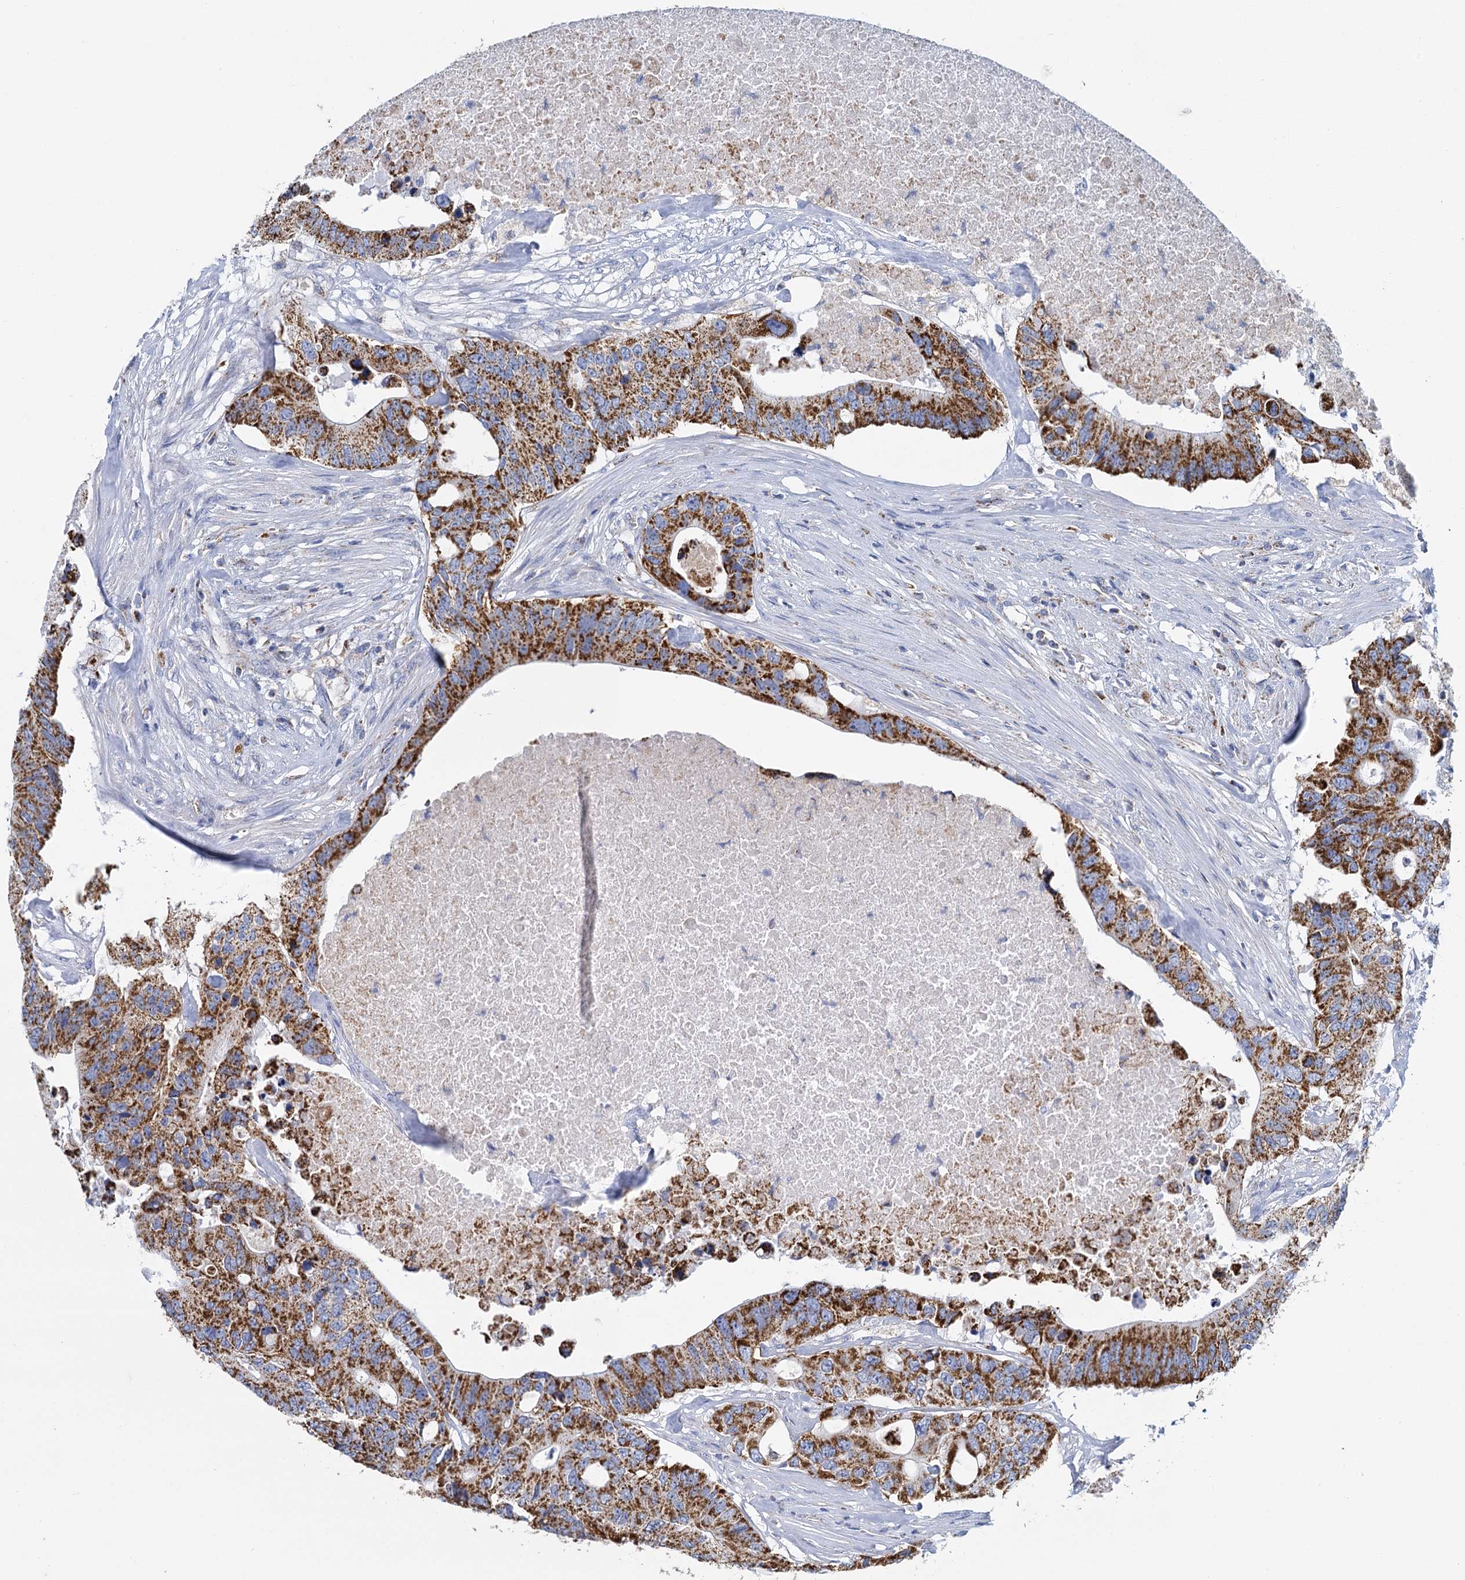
{"staining": {"intensity": "strong", "quantity": ">75%", "location": "cytoplasmic/membranous"}, "tissue": "colorectal cancer", "cell_type": "Tumor cells", "image_type": "cancer", "snomed": [{"axis": "morphology", "description": "Adenocarcinoma, NOS"}, {"axis": "topography", "description": "Colon"}], "caption": "Approximately >75% of tumor cells in colorectal cancer (adenocarcinoma) reveal strong cytoplasmic/membranous protein staining as visualized by brown immunohistochemical staining.", "gene": "CCP110", "patient": {"sex": "male", "age": 71}}